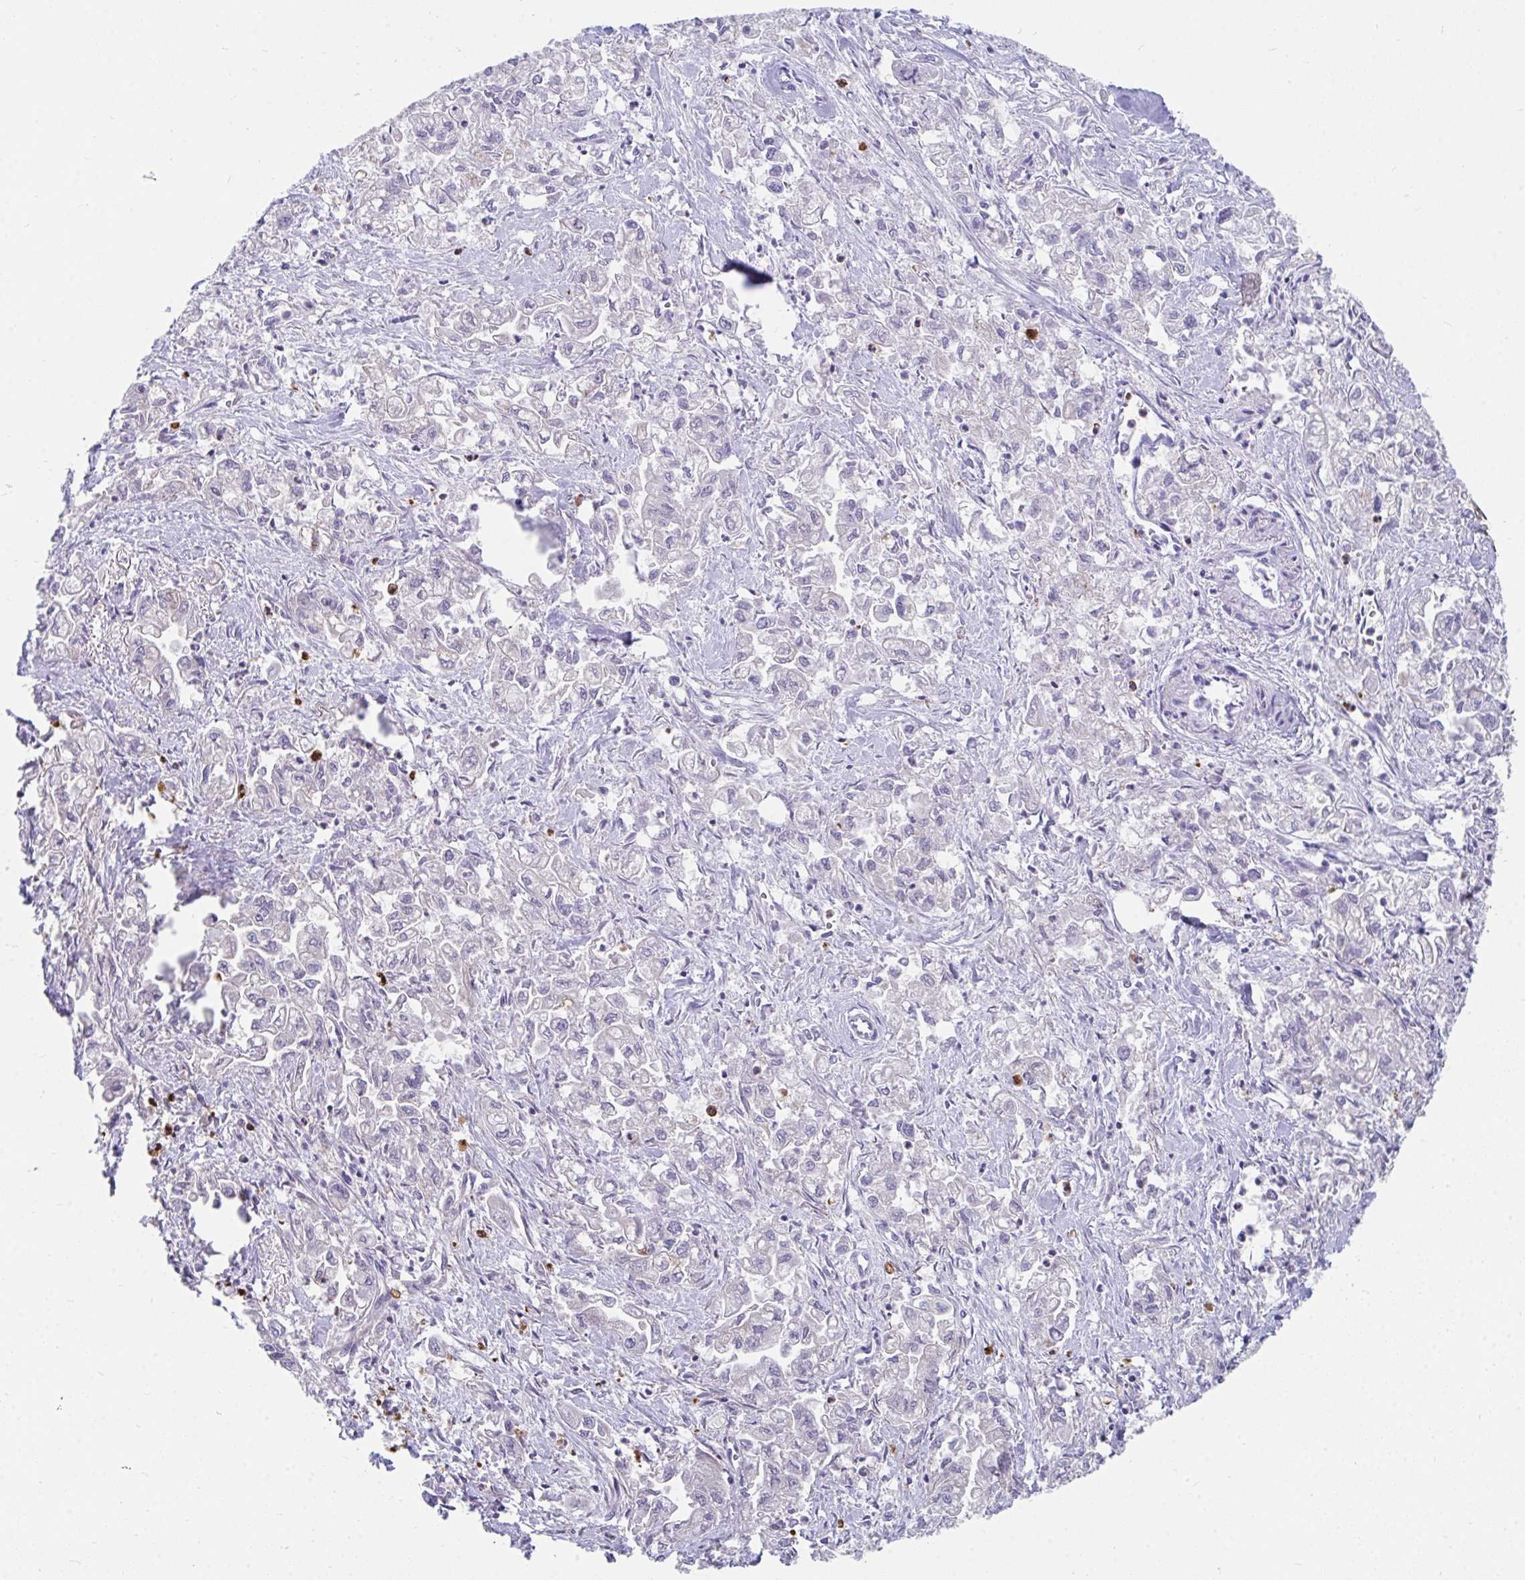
{"staining": {"intensity": "negative", "quantity": "none", "location": "none"}, "tissue": "pancreatic cancer", "cell_type": "Tumor cells", "image_type": "cancer", "snomed": [{"axis": "morphology", "description": "Adenocarcinoma, NOS"}, {"axis": "topography", "description": "Pancreas"}], "caption": "Protein analysis of adenocarcinoma (pancreatic) reveals no significant staining in tumor cells. (Stains: DAB IHC with hematoxylin counter stain, Microscopy: brightfield microscopy at high magnification).", "gene": "FHIP1B", "patient": {"sex": "male", "age": 72}}